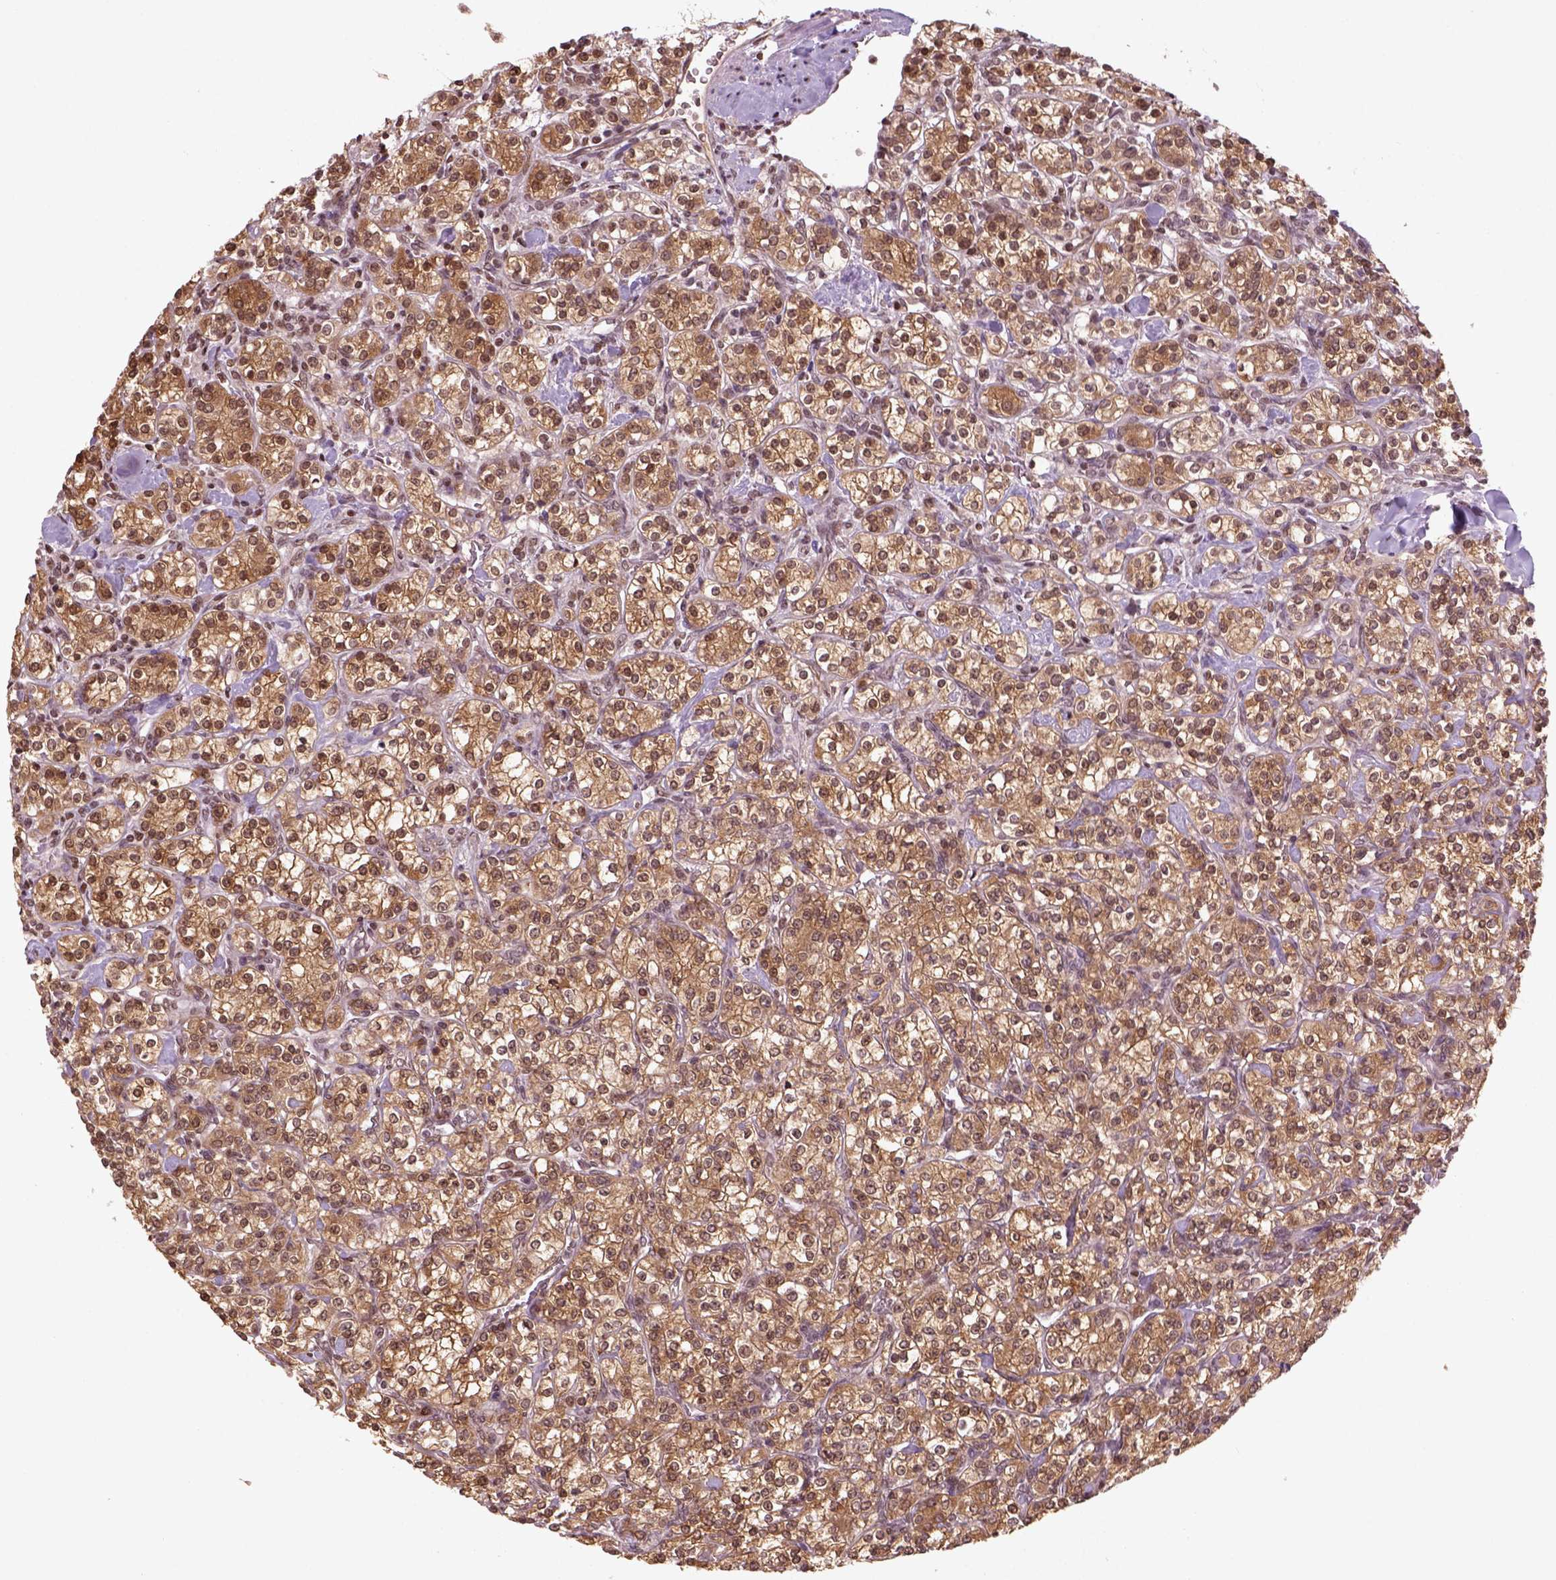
{"staining": {"intensity": "moderate", "quantity": ">75%", "location": "cytoplasmic/membranous,nuclear"}, "tissue": "renal cancer", "cell_type": "Tumor cells", "image_type": "cancer", "snomed": [{"axis": "morphology", "description": "Adenocarcinoma, NOS"}, {"axis": "topography", "description": "Kidney"}], "caption": "DAB (3,3'-diaminobenzidine) immunohistochemical staining of human renal cancer (adenocarcinoma) displays moderate cytoplasmic/membranous and nuclear protein staining in approximately >75% of tumor cells.", "gene": "GOT1", "patient": {"sex": "male", "age": 77}}